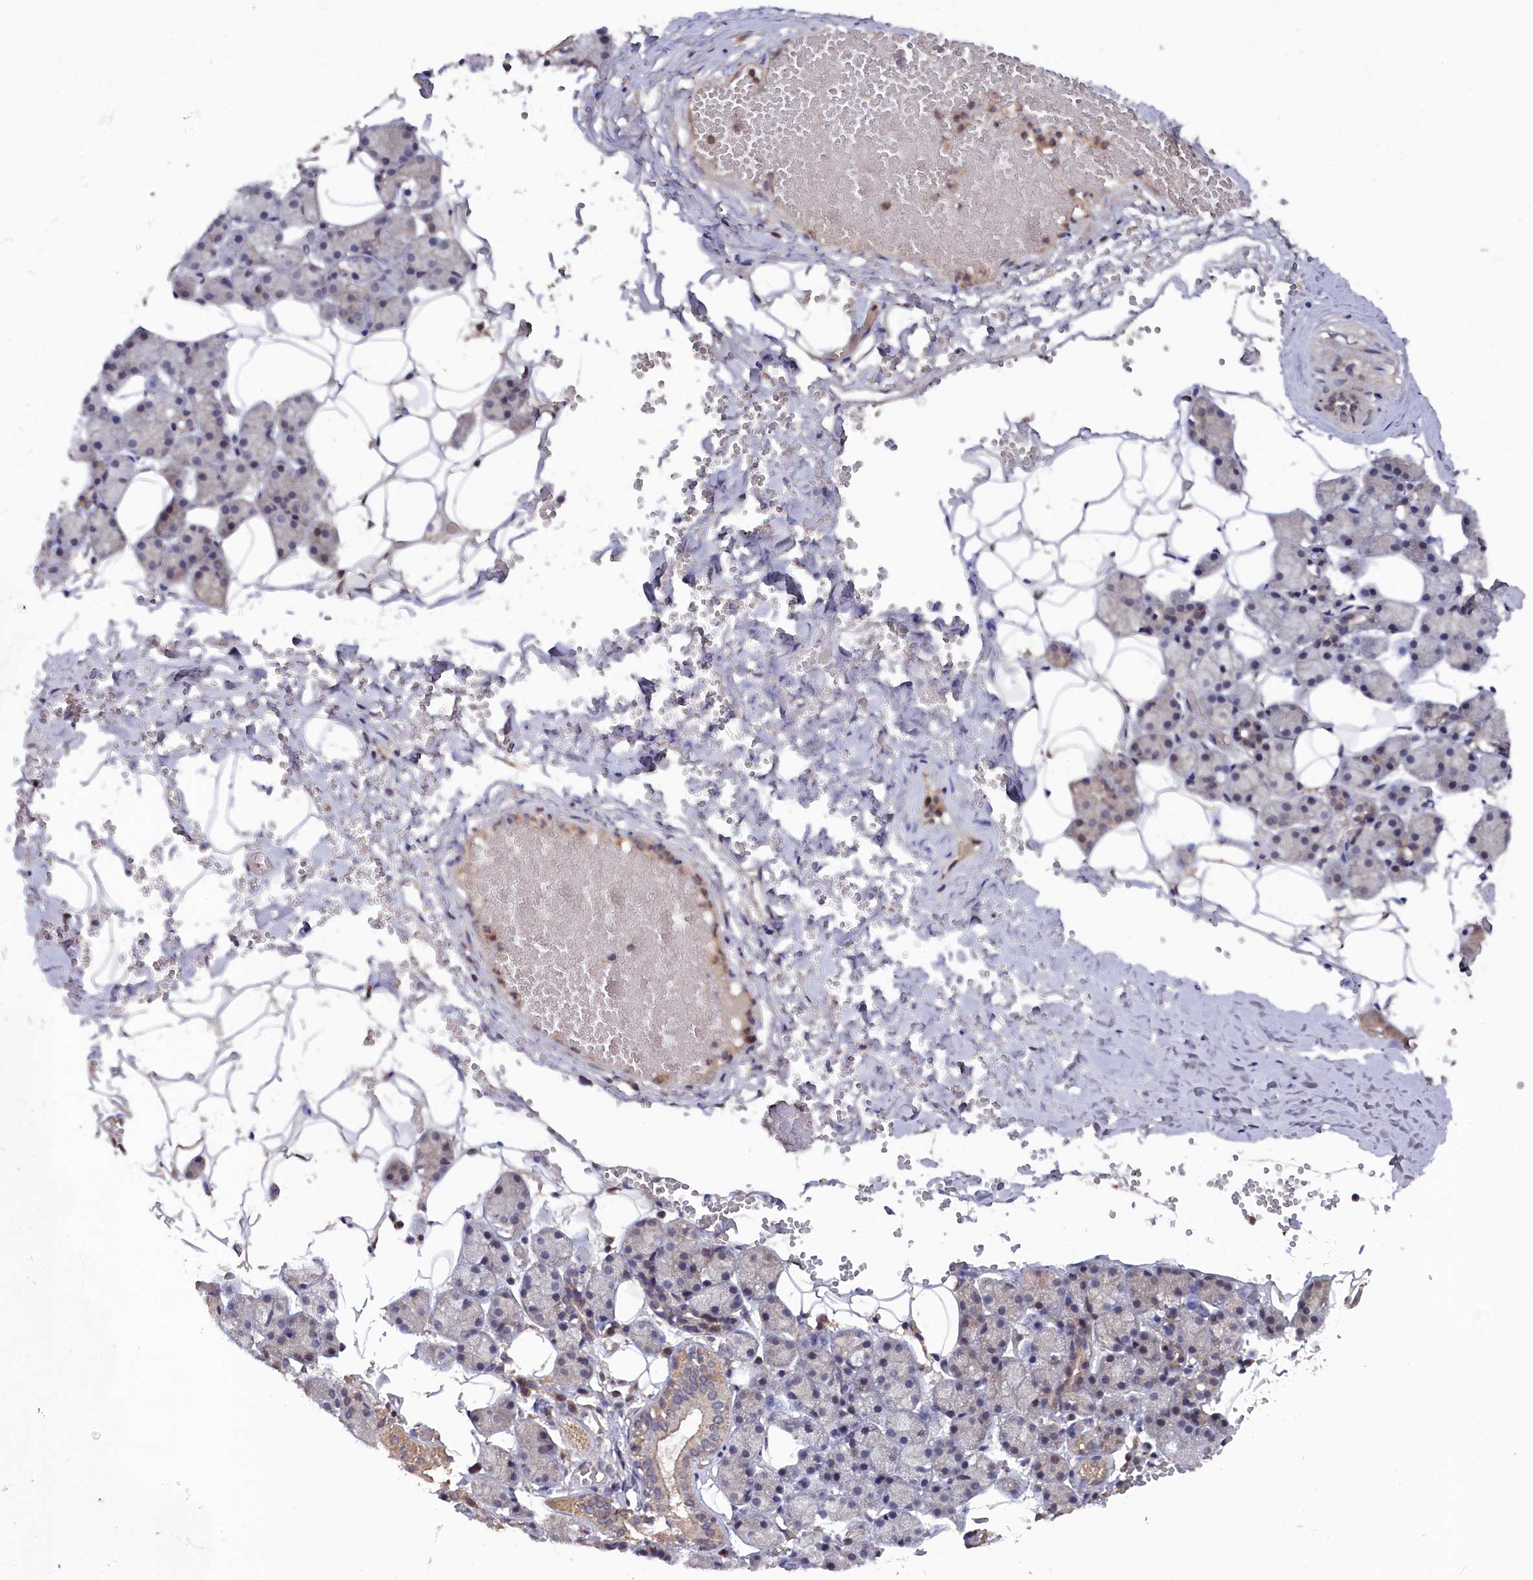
{"staining": {"intensity": "moderate", "quantity": "<25%", "location": "cytoplasmic/membranous"}, "tissue": "salivary gland", "cell_type": "Glandular cells", "image_type": "normal", "snomed": [{"axis": "morphology", "description": "Normal tissue, NOS"}, {"axis": "topography", "description": "Salivary gland"}], "caption": "High-magnification brightfield microscopy of unremarkable salivary gland stained with DAB (3,3'-diaminobenzidine) (brown) and counterstained with hematoxylin (blue). glandular cells exhibit moderate cytoplasmic/membranous staining is identified in about<25% of cells. (IHC, brightfield microscopy, high magnification).", "gene": "TMC5", "patient": {"sex": "female", "age": 33}}